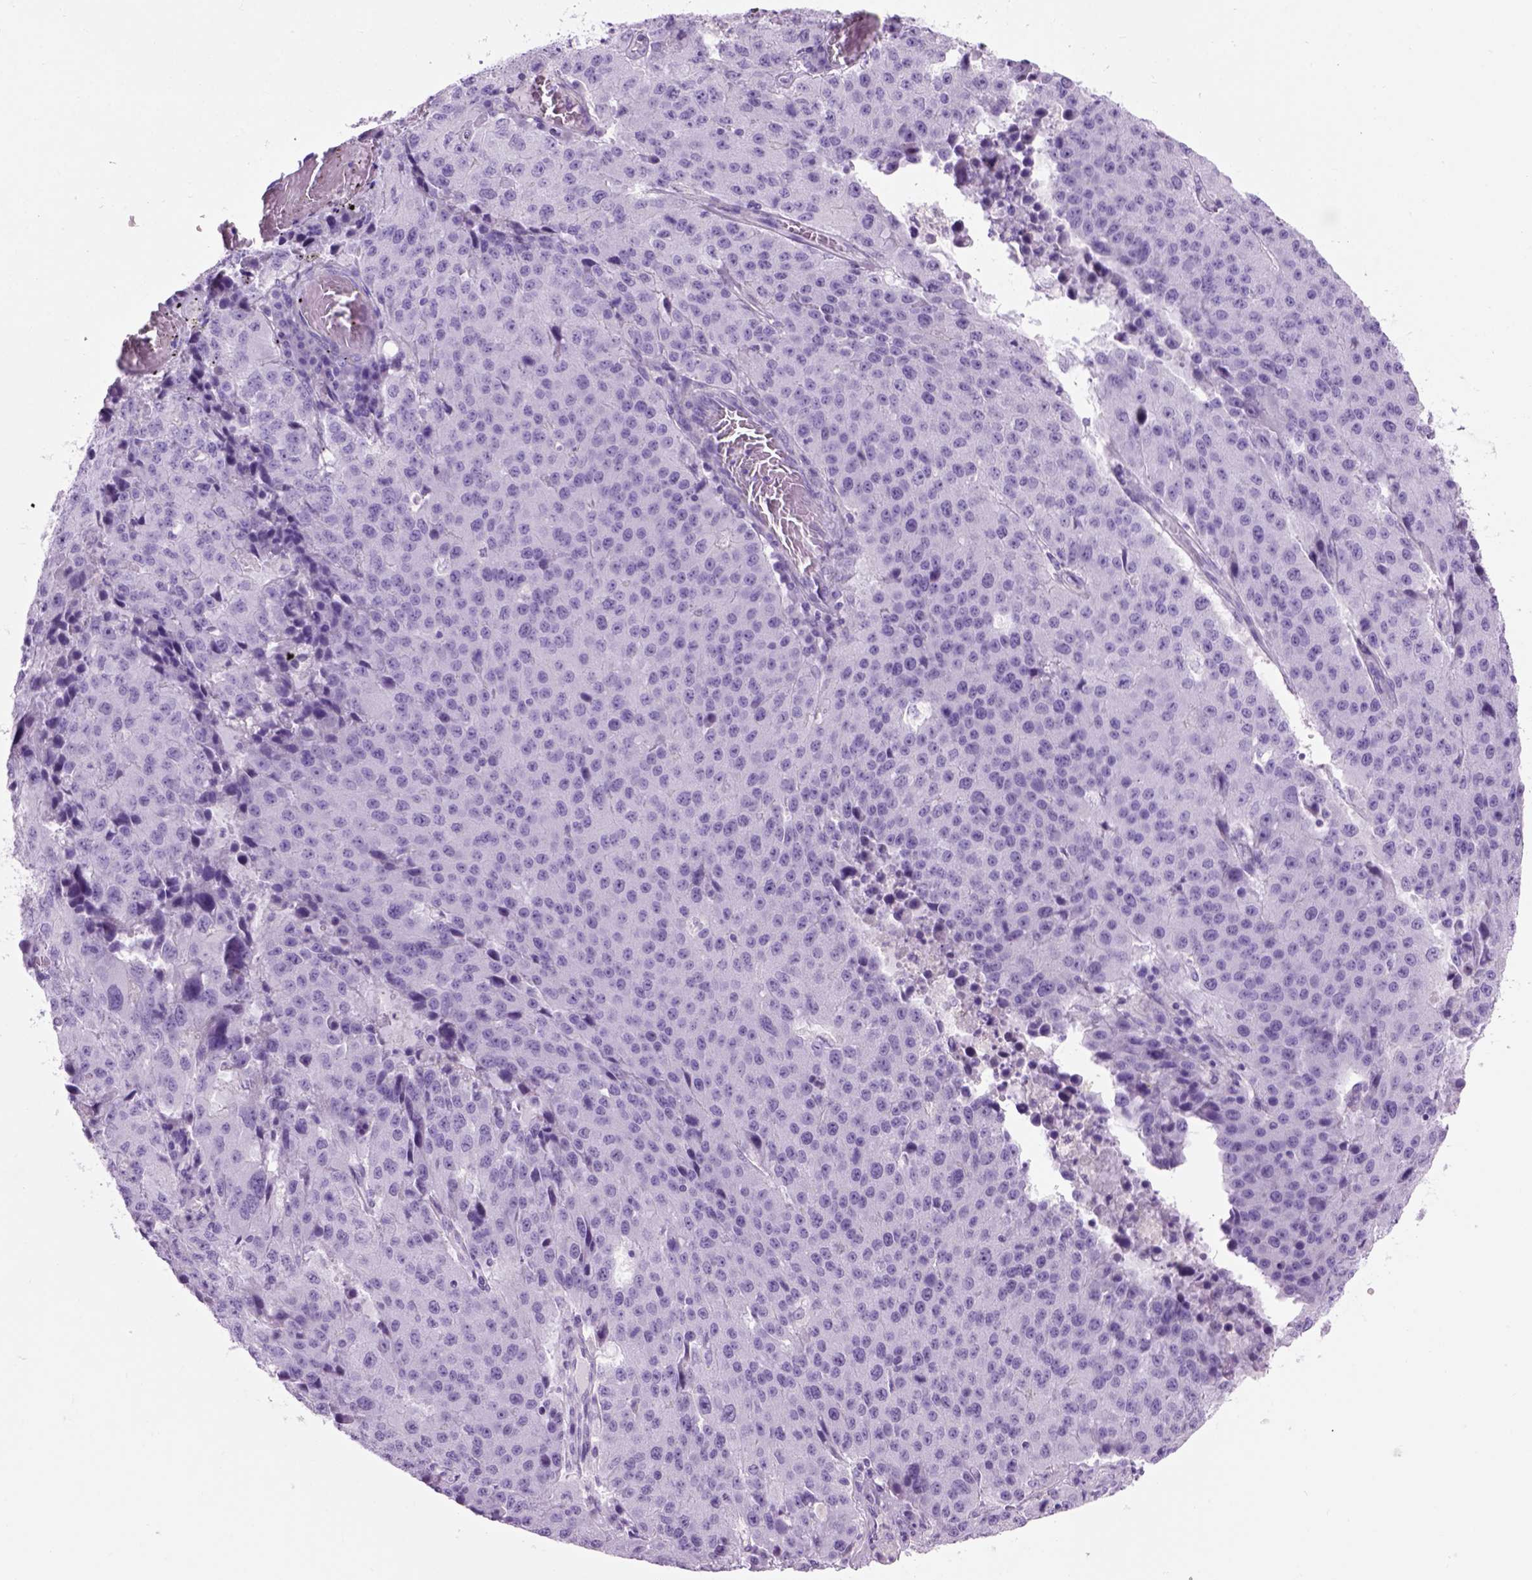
{"staining": {"intensity": "negative", "quantity": "none", "location": "none"}, "tissue": "stomach cancer", "cell_type": "Tumor cells", "image_type": "cancer", "snomed": [{"axis": "morphology", "description": "Adenocarcinoma, NOS"}, {"axis": "topography", "description": "Stomach"}], "caption": "The photomicrograph displays no significant positivity in tumor cells of adenocarcinoma (stomach).", "gene": "GABRB2", "patient": {"sex": "male", "age": 71}}